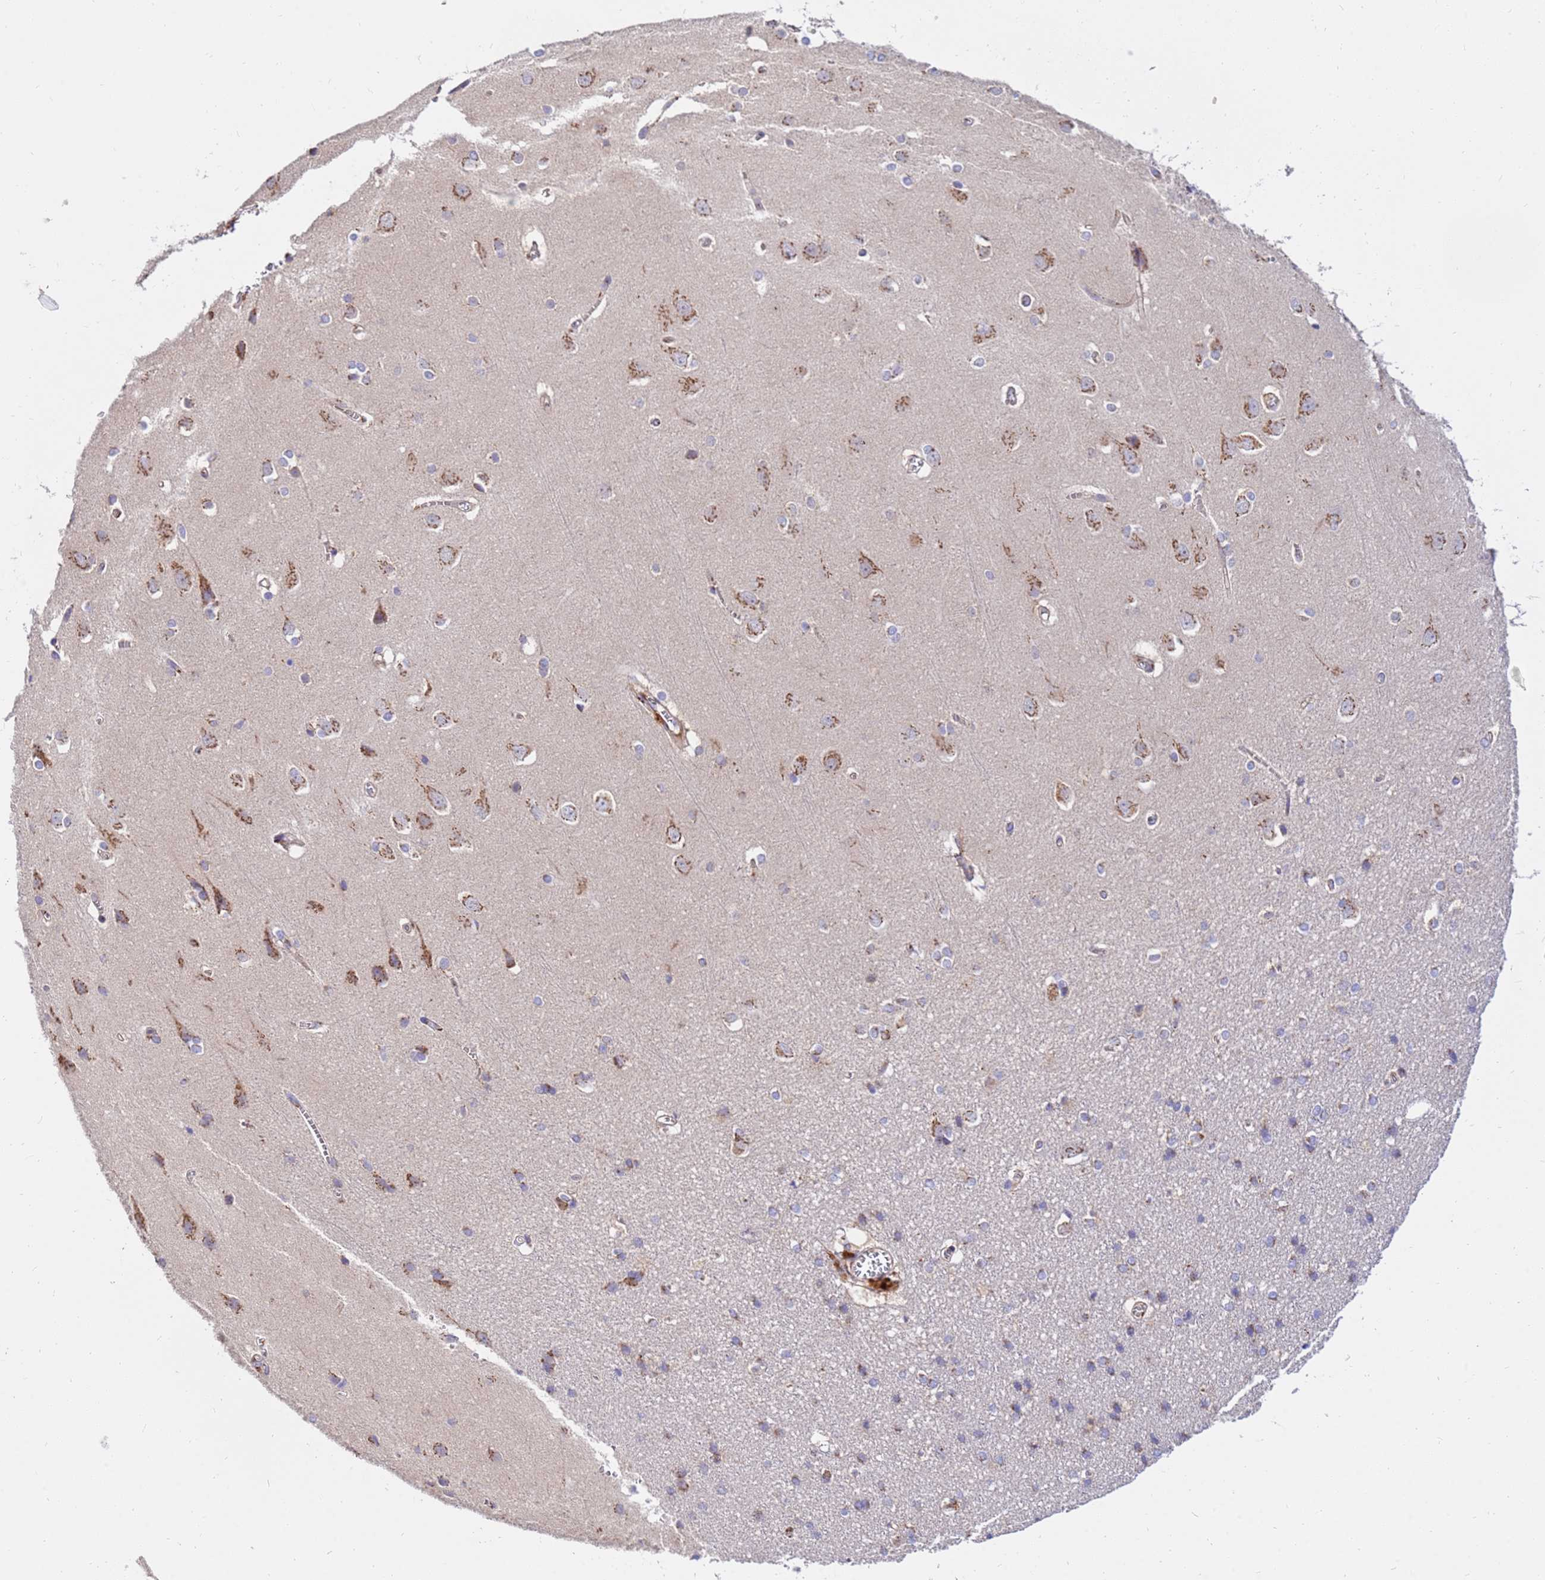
{"staining": {"intensity": "weak", "quantity": "25%-75%", "location": "cytoplasmic/membranous"}, "tissue": "cerebral cortex", "cell_type": "Endothelial cells", "image_type": "normal", "snomed": [{"axis": "morphology", "description": "Normal tissue, NOS"}, {"axis": "topography", "description": "Cerebral cortex"}], "caption": "Immunohistochemical staining of unremarkable human cerebral cortex displays low levels of weak cytoplasmic/membranous staining in approximately 25%-75% of endothelial cells.", "gene": "HPS3", "patient": {"sex": "male", "age": 37}}